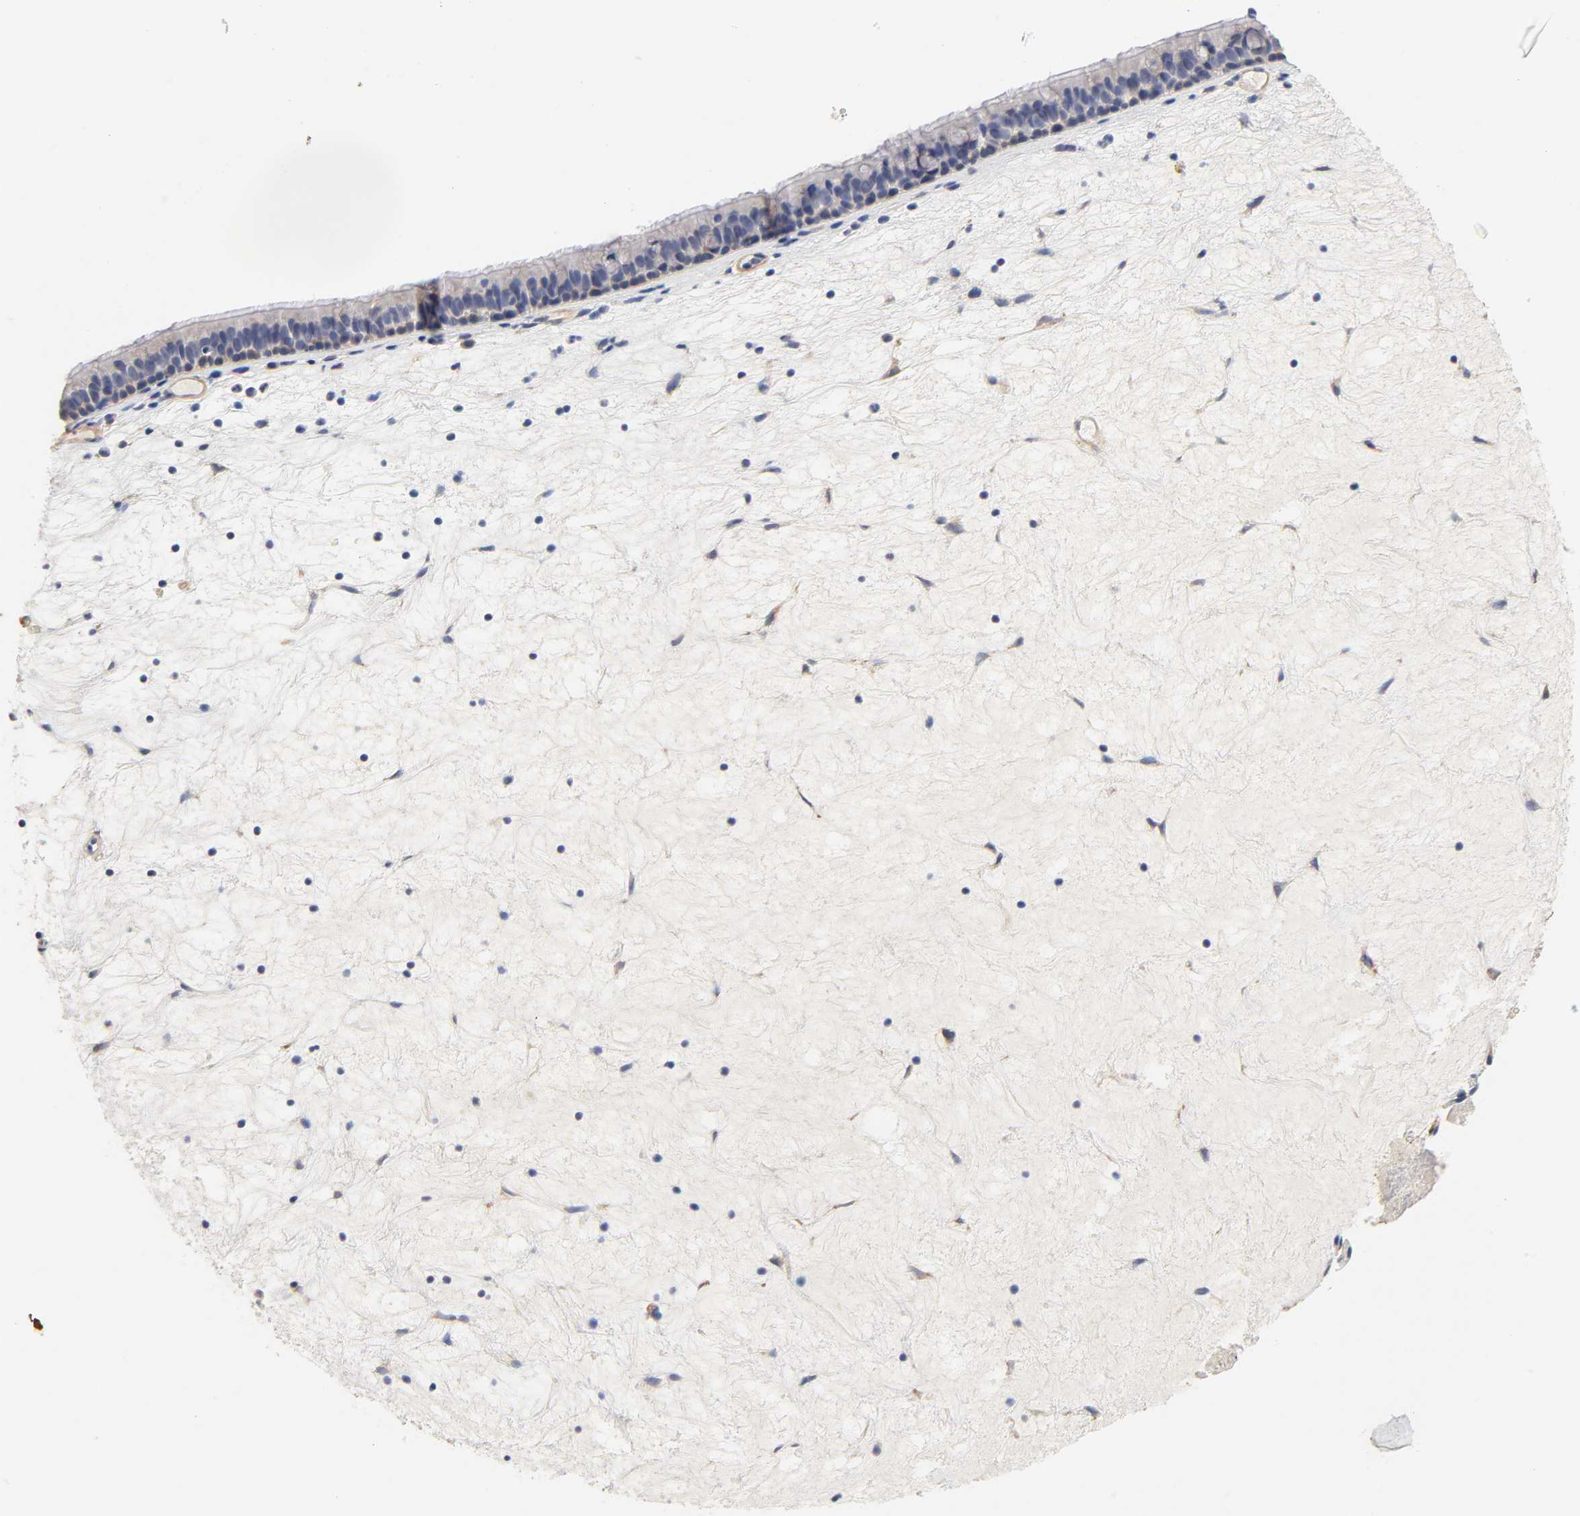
{"staining": {"intensity": "negative", "quantity": "none", "location": "none"}, "tissue": "nasopharynx", "cell_type": "Respiratory epithelial cells", "image_type": "normal", "snomed": [{"axis": "morphology", "description": "Normal tissue, NOS"}, {"axis": "topography", "description": "Nasopharynx"}], "caption": "A histopathology image of nasopharynx stained for a protein displays no brown staining in respiratory epithelial cells. (DAB (3,3'-diaminobenzidine) IHC, high magnification).", "gene": "LAMB1", "patient": {"sex": "female", "age": 78}}